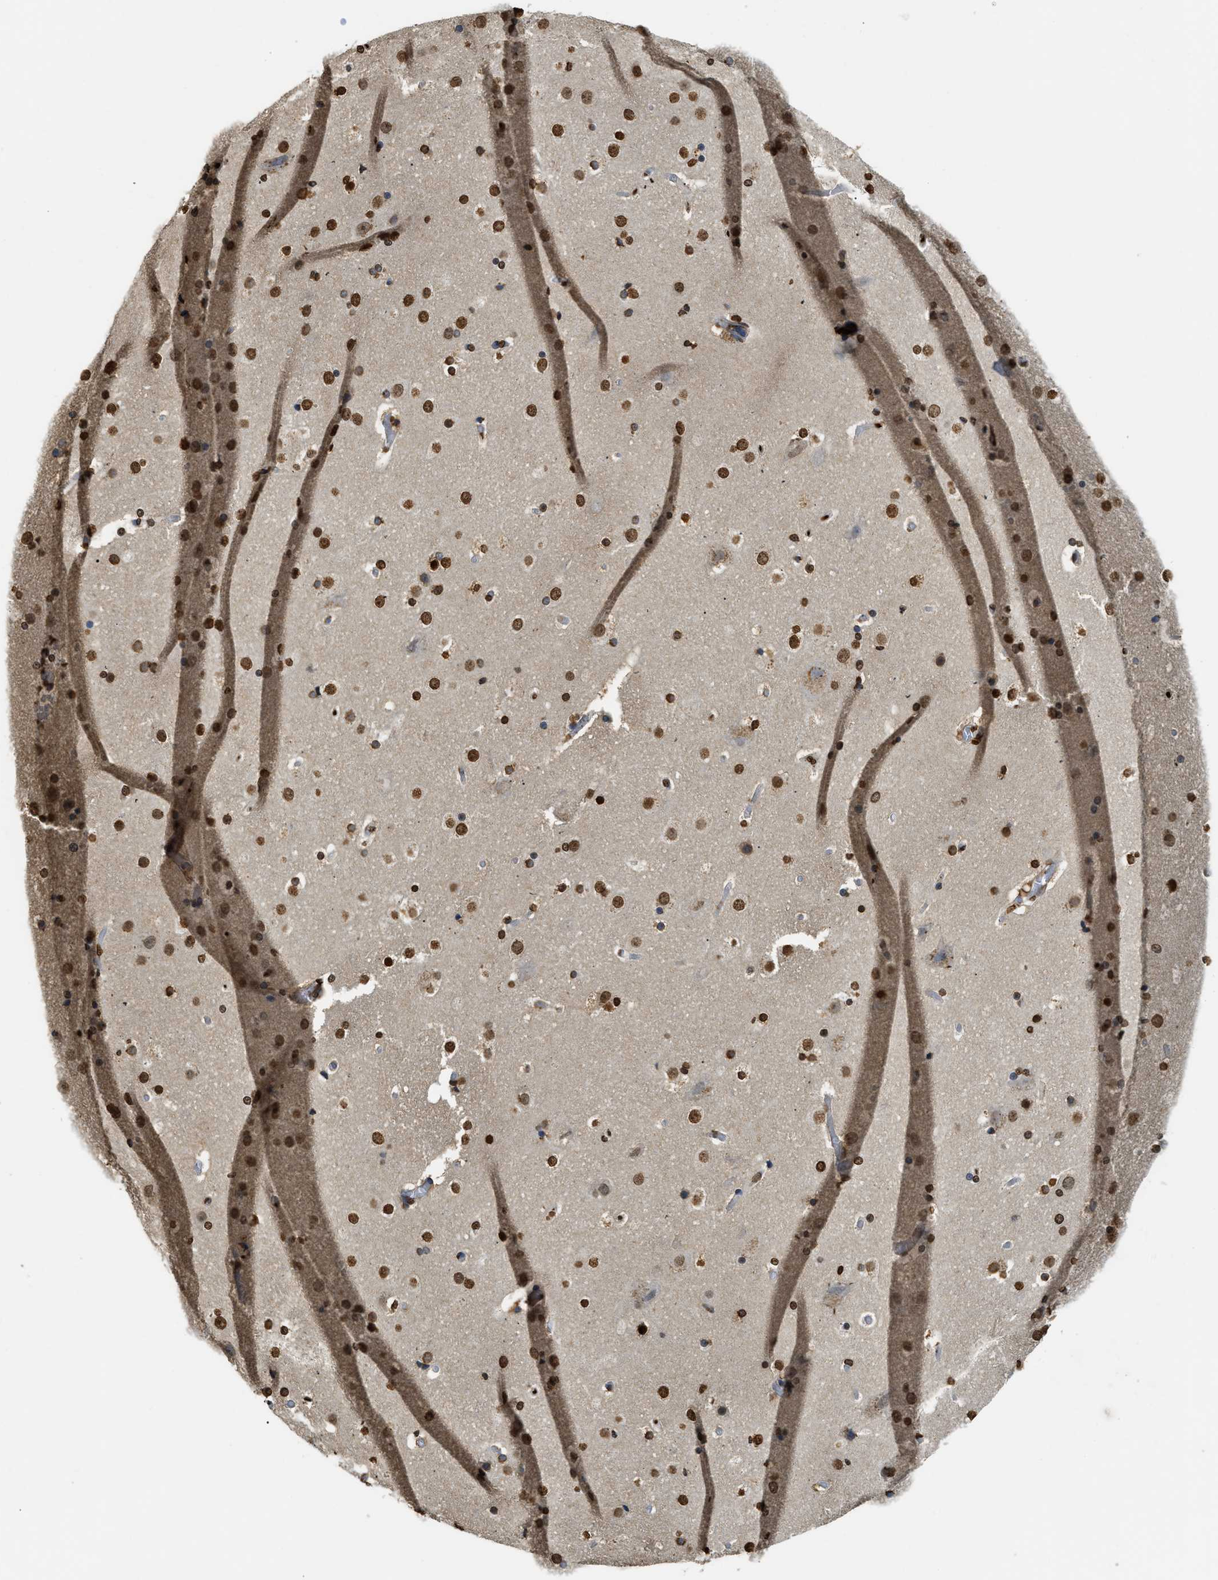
{"staining": {"intensity": "strong", "quantity": "25%-75%", "location": "nuclear"}, "tissue": "cerebral cortex", "cell_type": "Endothelial cells", "image_type": "normal", "snomed": [{"axis": "morphology", "description": "Normal tissue, NOS"}, {"axis": "topography", "description": "Cerebral cortex"}], "caption": "Immunohistochemistry (IHC) photomicrograph of benign cerebral cortex: human cerebral cortex stained using IHC displays high levels of strong protein expression localized specifically in the nuclear of endothelial cells, appearing as a nuclear brown color.", "gene": "NR5A2", "patient": {"sex": "male", "age": 57}}